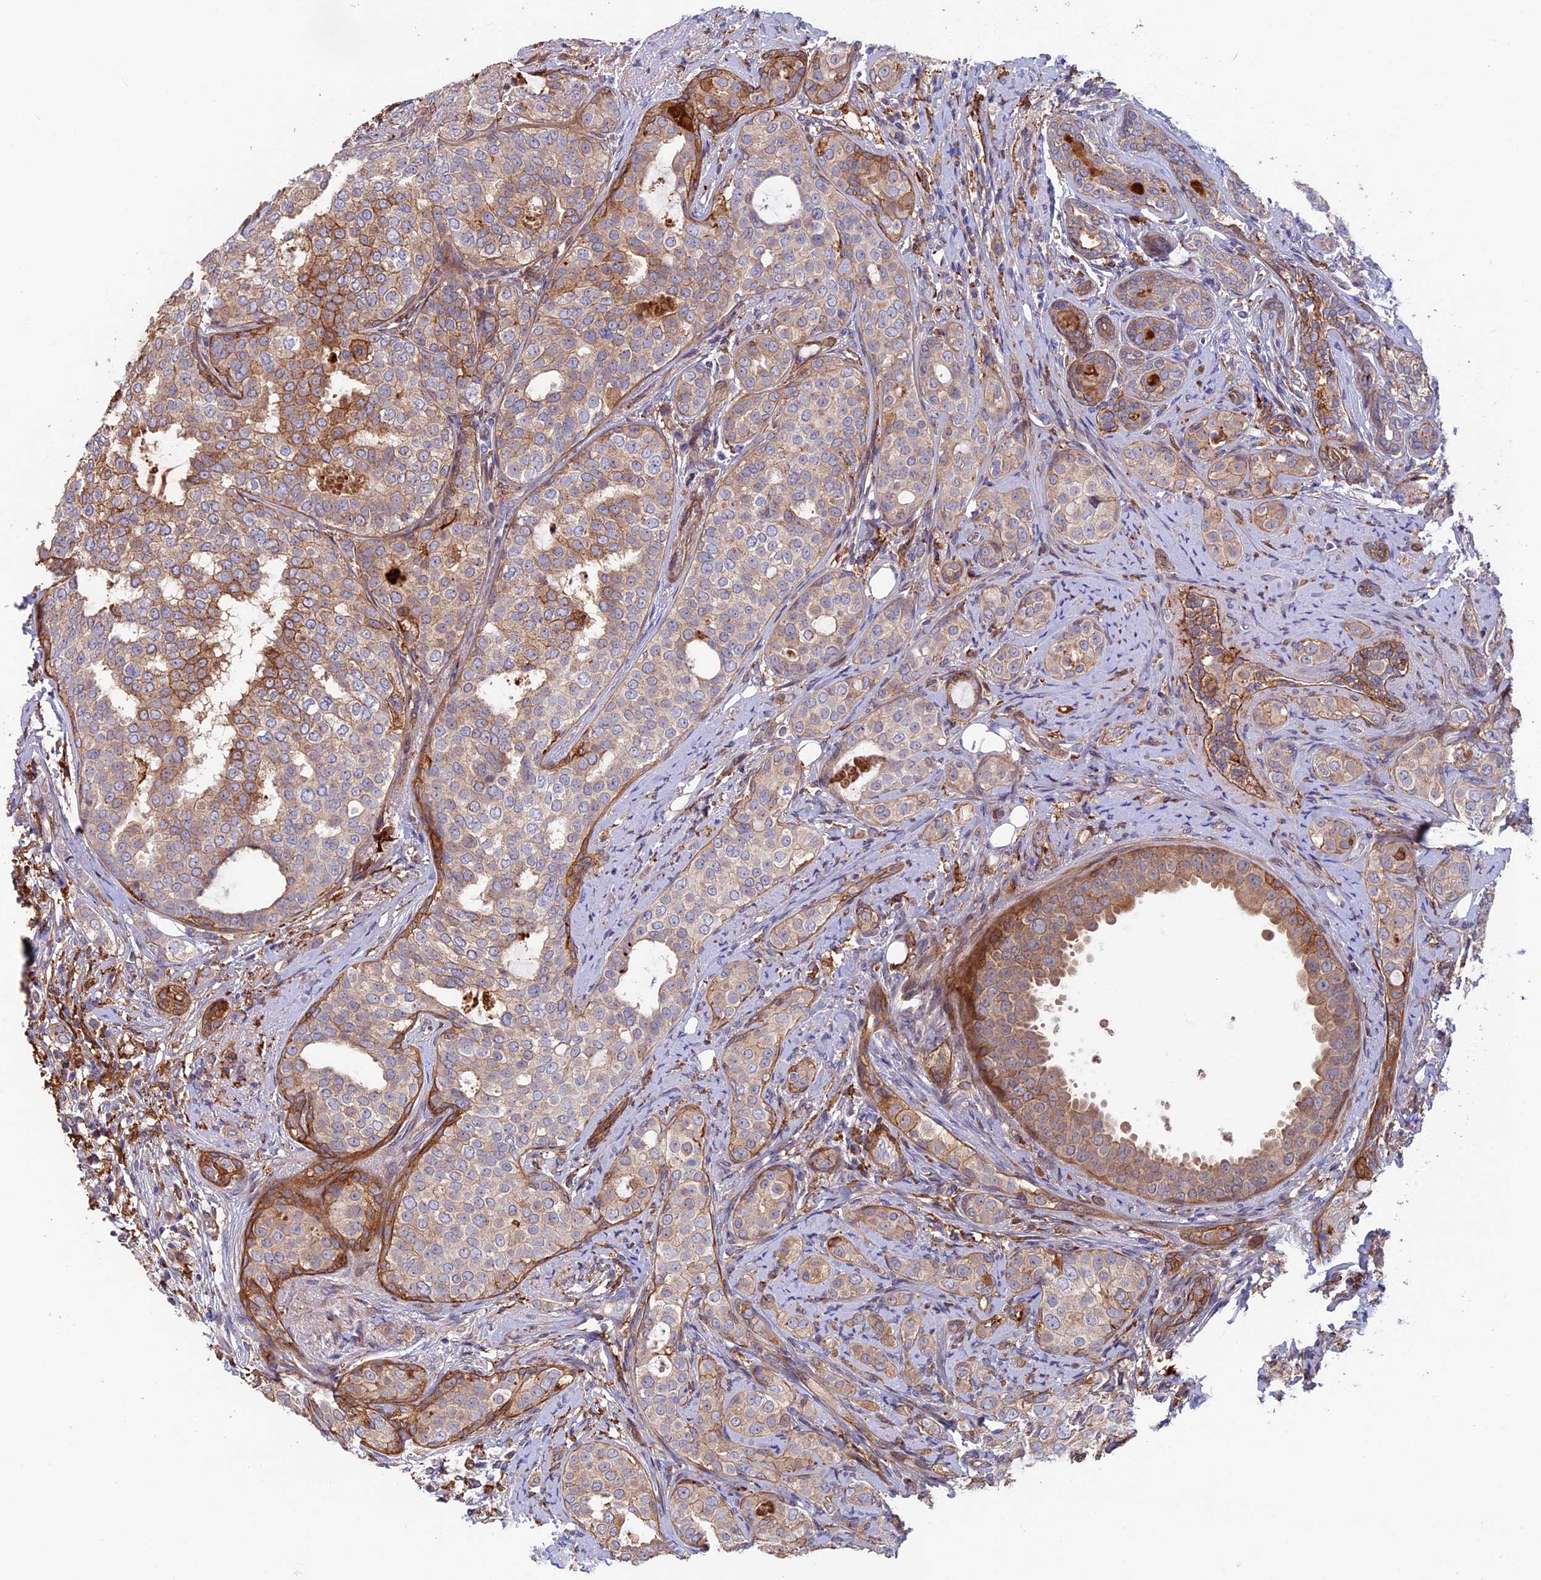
{"staining": {"intensity": "moderate", "quantity": "<25%", "location": "cytoplasmic/membranous"}, "tissue": "breast cancer", "cell_type": "Tumor cells", "image_type": "cancer", "snomed": [{"axis": "morphology", "description": "Lobular carcinoma"}, {"axis": "topography", "description": "Breast"}], "caption": "Breast cancer stained for a protein reveals moderate cytoplasmic/membranous positivity in tumor cells. (DAB (3,3'-diaminobenzidine) IHC, brown staining for protein, blue staining for nuclei).", "gene": "FERMT1", "patient": {"sex": "female", "age": 51}}